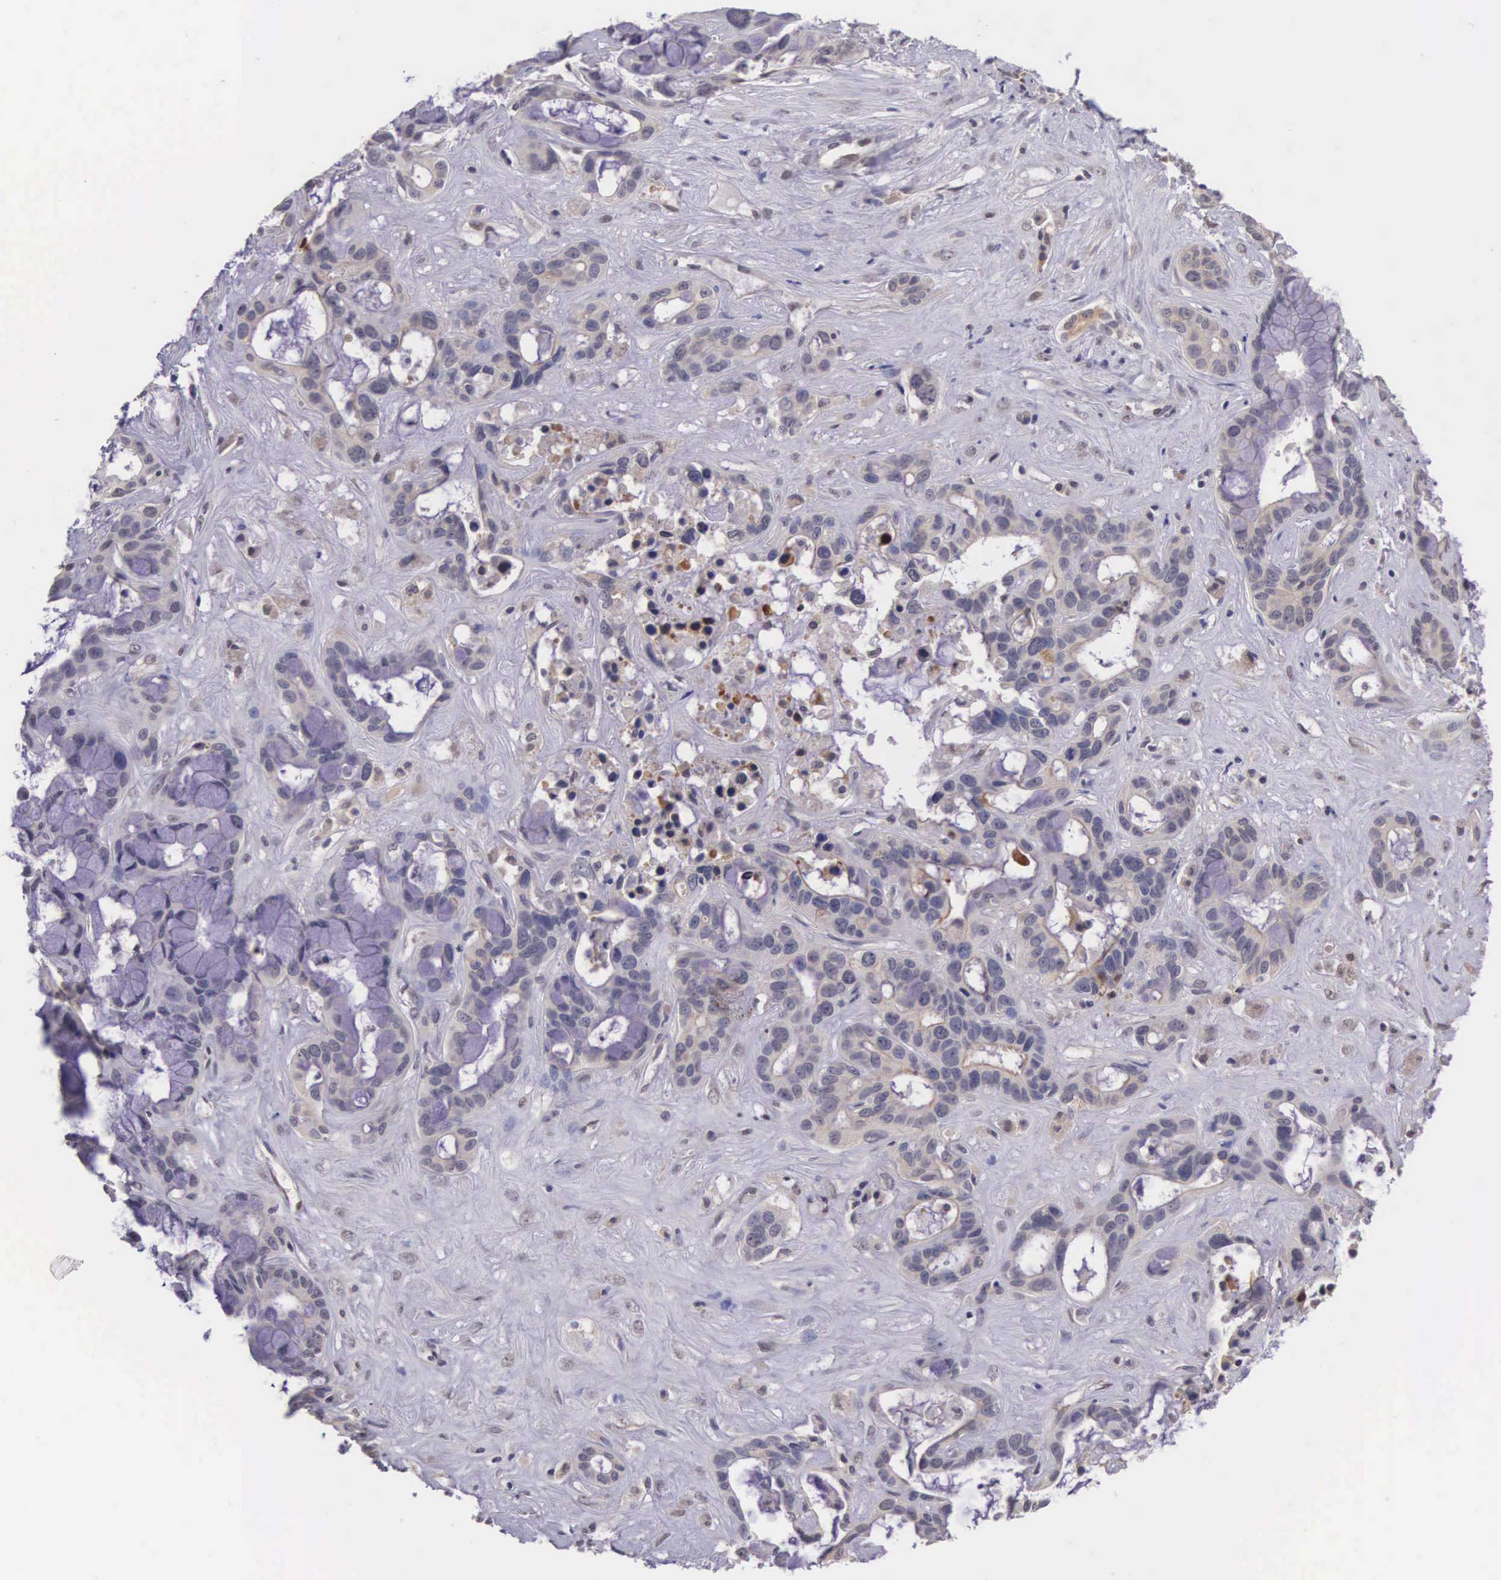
{"staining": {"intensity": "weak", "quantity": "<25%", "location": "cytoplasmic/membranous"}, "tissue": "liver cancer", "cell_type": "Tumor cells", "image_type": "cancer", "snomed": [{"axis": "morphology", "description": "Cholangiocarcinoma"}, {"axis": "topography", "description": "Liver"}], "caption": "IHC of liver cancer displays no staining in tumor cells.", "gene": "VASH1", "patient": {"sex": "female", "age": 65}}